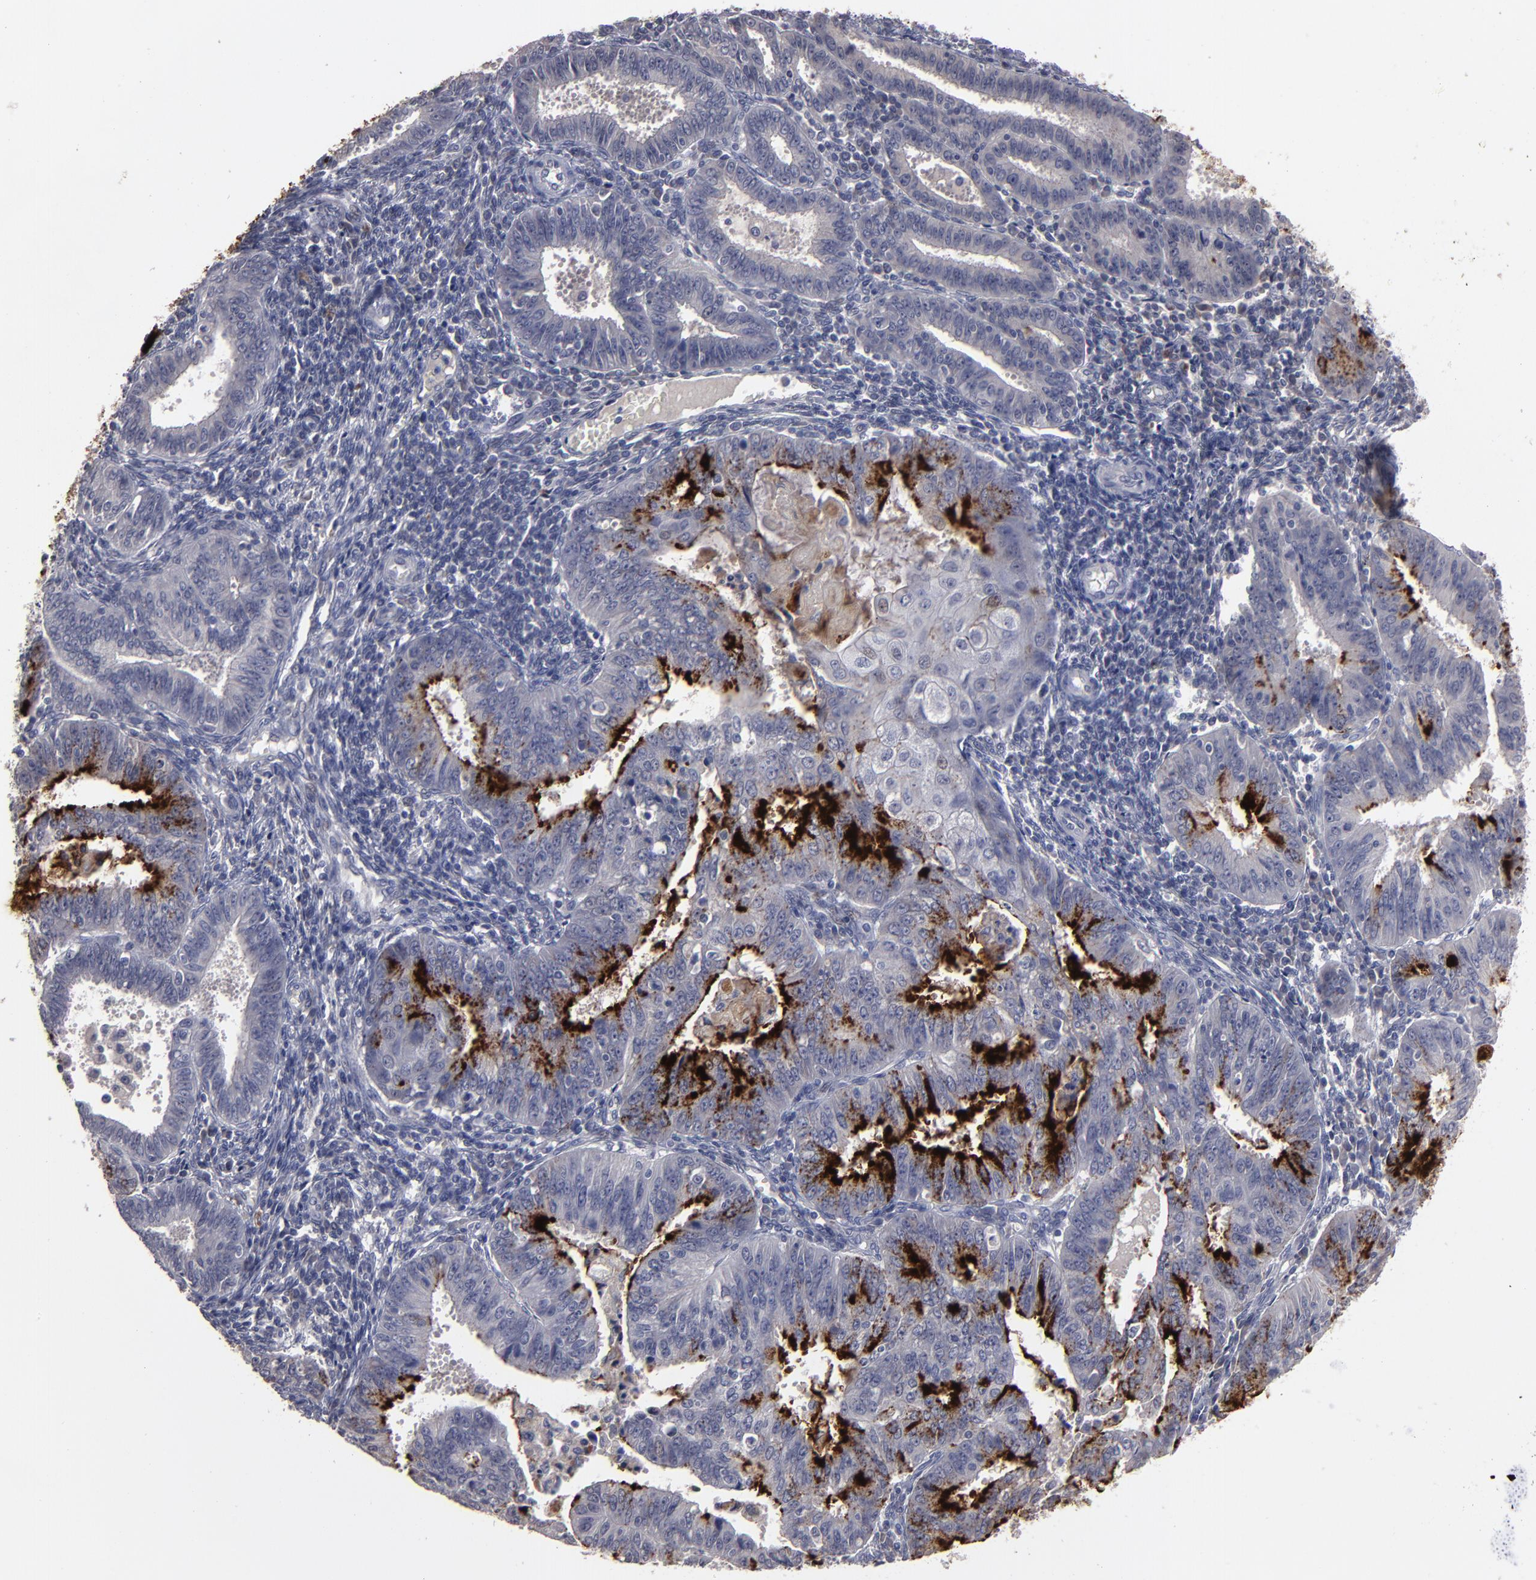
{"staining": {"intensity": "strong", "quantity": "25%-75%", "location": "cytoplasmic/membranous"}, "tissue": "endometrial cancer", "cell_type": "Tumor cells", "image_type": "cancer", "snomed": [{"axis": "morphology", "description": "Adenocarcinoma, NOS"}, {"axis": "topography", "description": "Endometrium"}], "caption": "Endometrial adenocarcinoma stained with a protein marker exhibits strong staining in tumor cells.", "gene": "GPM6B", "patient": {"sex": "female", "age": 42}}